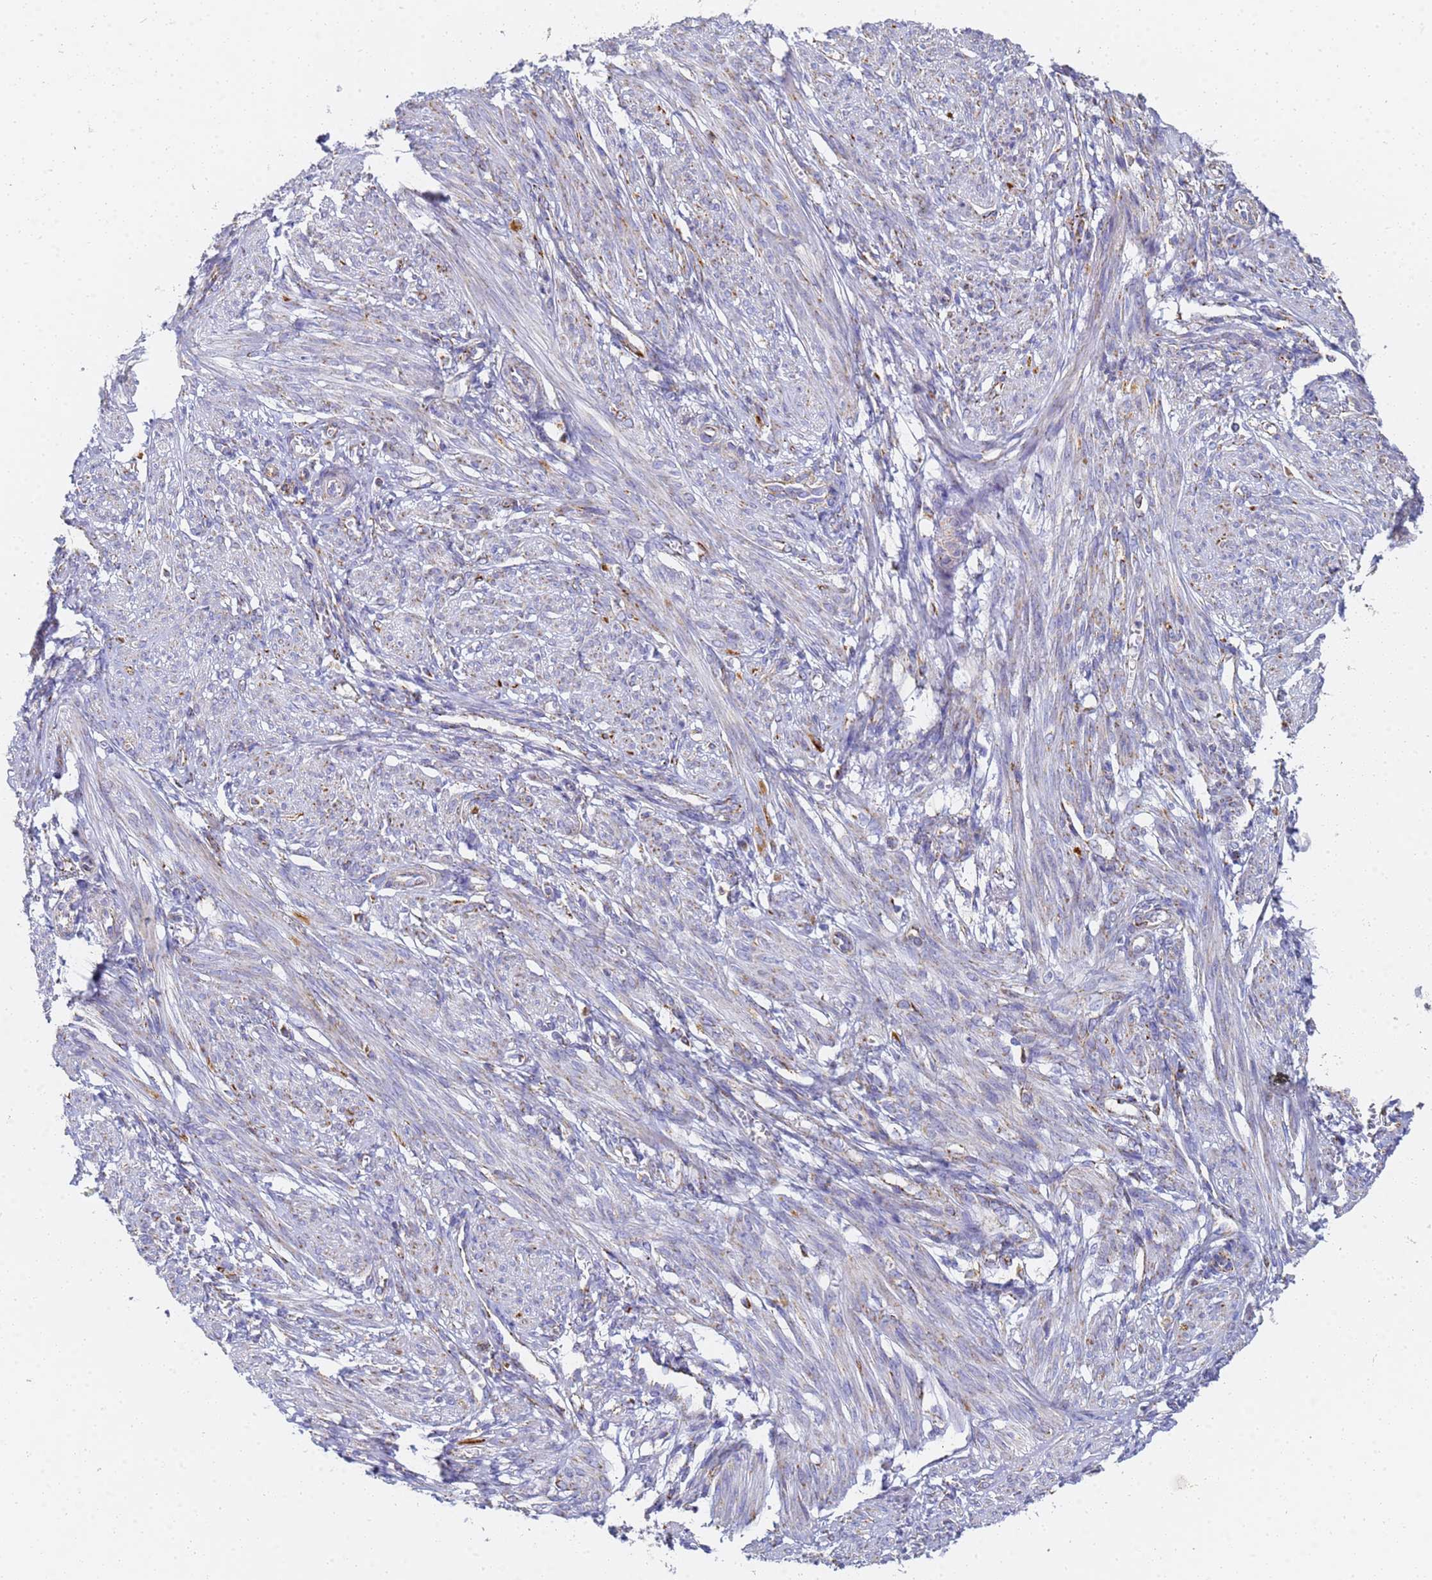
{"staining": {"intensity": "negative", "quantity": "none", "location": "none"}, "tissue": "smooth muscle", "cell_type": "Smooth muscle cells", "image_type": "normal", "snomed": [{"axis": "morphology", "description": "Normal tissue, NOS"}, {"axis": "topography", "description": "Smooth muscle"}], "caption": "Benign smooth muscle was stained to show a protein in brown. There is no significant positivity in smooth muscle cells. Brightfield microscopy of IHC stained with DAB (3,3'-diaminobenzidine) (brown) and hematoxylin (blue), captured at high magnification.", "gene": "CNIH4", "patient": {"sex": "female", "age": 39}}